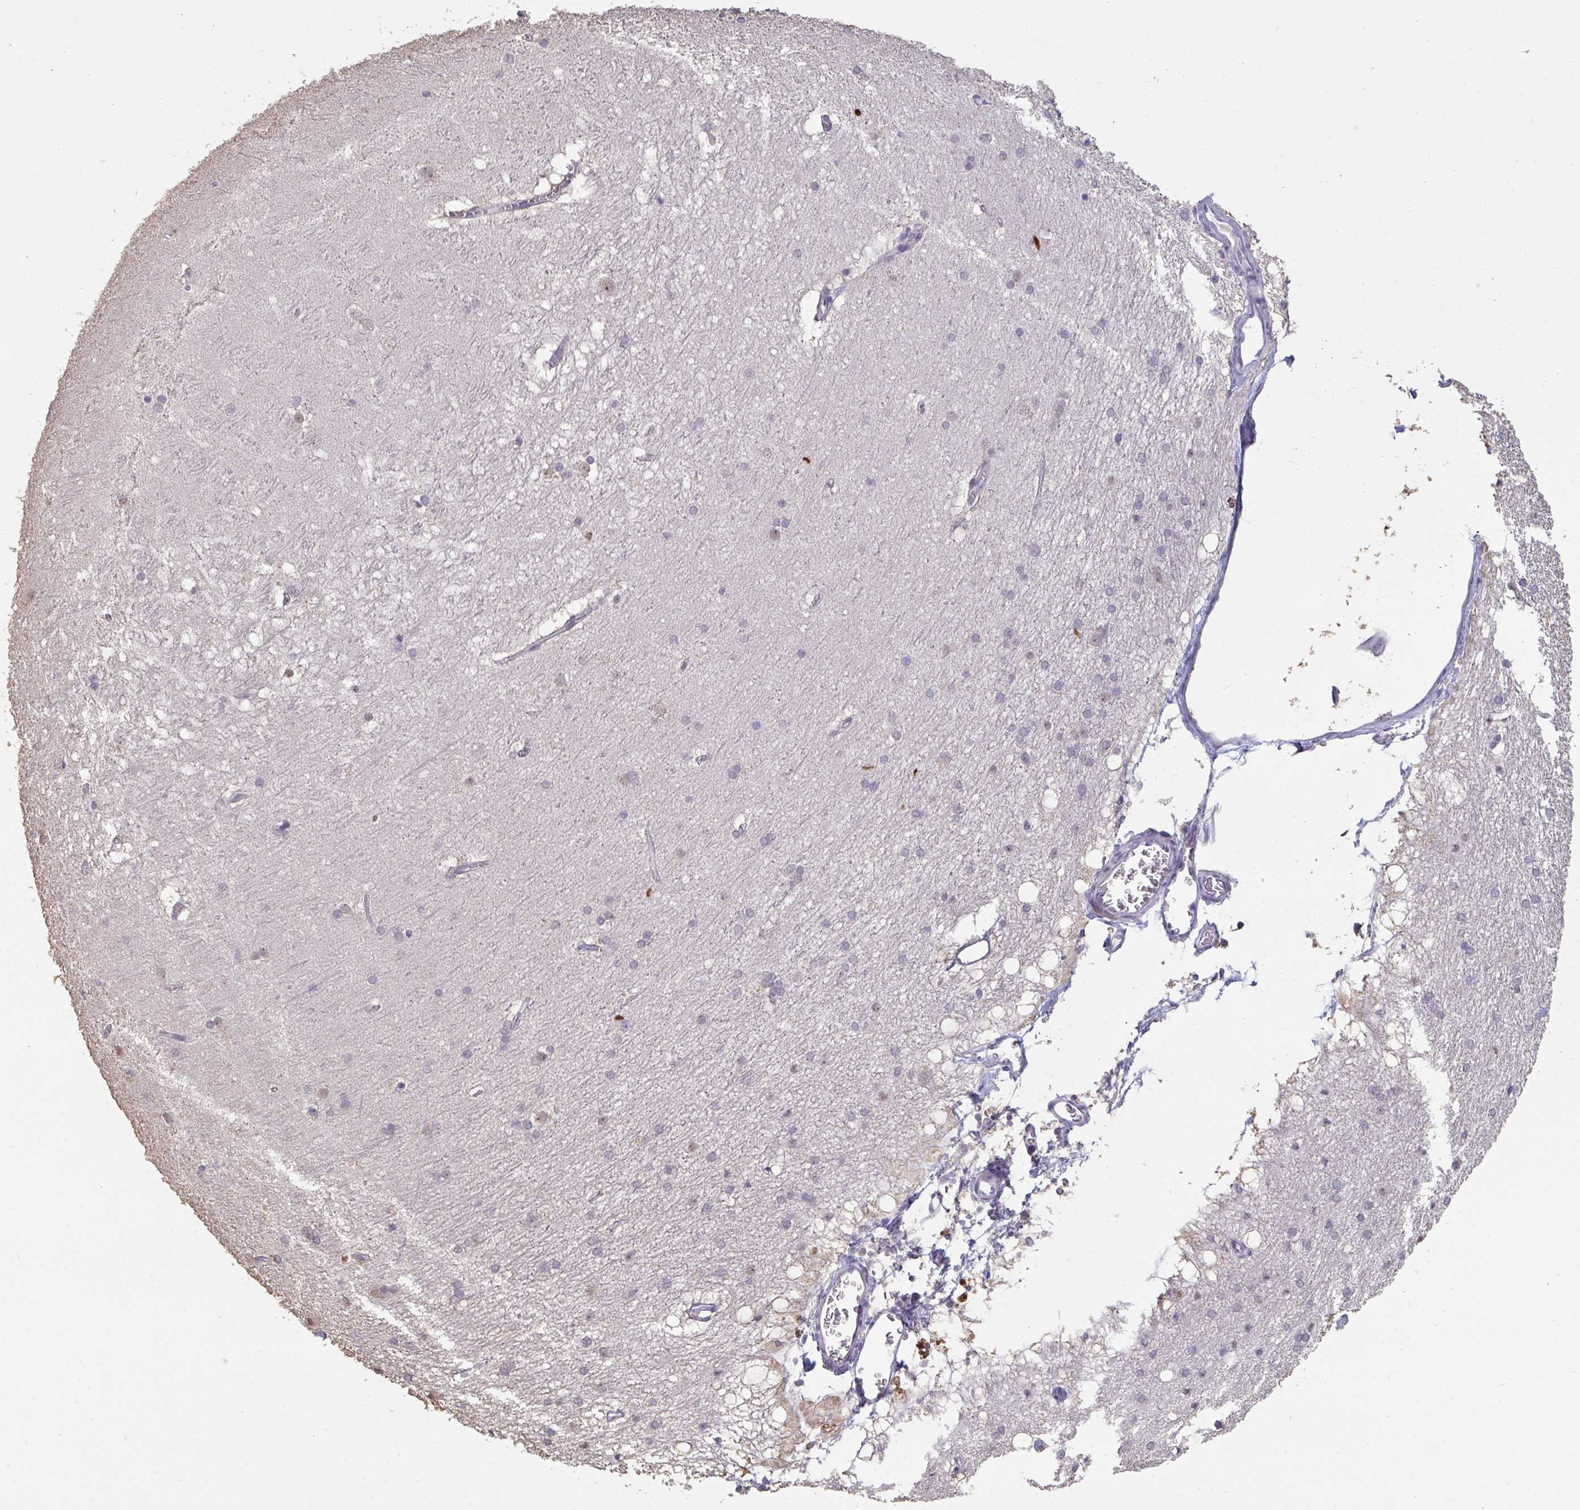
{"staining": {"intensity": "negative", "quantity": "none", "location": "none"}, "tissue": "hippocampus", "cell_type": "Glial cells", "image_type": "normal", "snomed": [{"axis": "morphology", "description": "Normal tissue, NOS"}, {"axis": "topography", "description": "Cerebral cortex"}, {"axis": "topography", "description": "Hippocampus"}], "caption": "The immunohistochemistry (IHC) micrograph has no significant positivity in glial cells of hippocampus. The staining was performed using DAB (3,3'-diaminobenzidine) to visualize the protein expression in brown, while the nuclei were stained in blue with hematoxylin (Magnification: 20x).", "gene": "SENP3", "patient": {"sex": "female", "age": 19}}